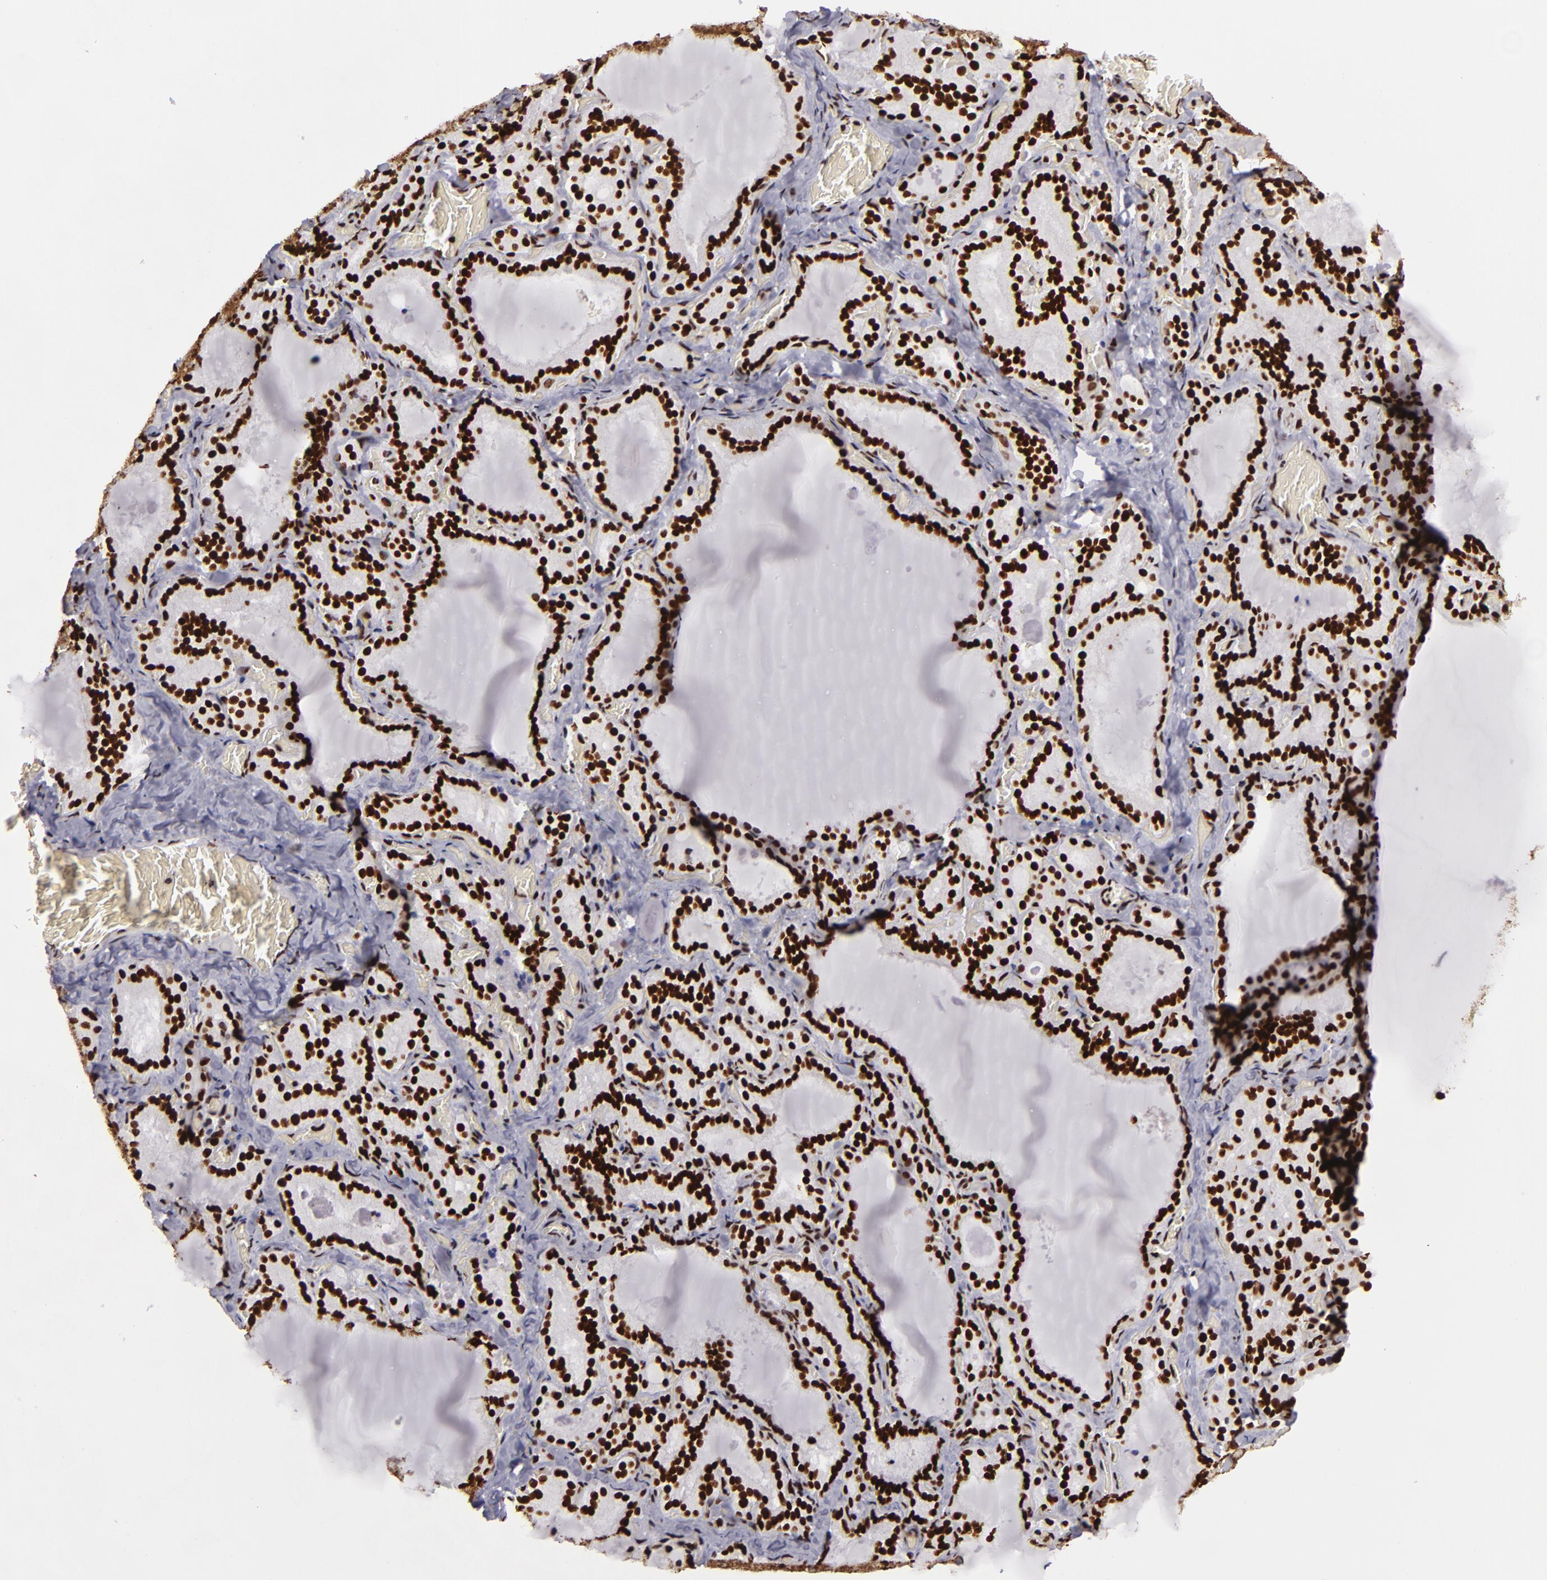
{"staining": {"intensity": "strong", "quantity": ">75%", "location": "nuclear"}, "tissue": "thyroid gland", "cell_type": "Glandular cells", "image_type": "normal", "snomed": [{"axis": "morphology", "description": "Normal tissue, NOS"}, {"axis": "topography", "description": "Thyroid gland"}], "caption": "Benign thyroid gland demonstrates strong nuclear positivity in about >75% of glandular cells, visualized by immunohistochemistry. (DAB (3,3'-diaminobenzidine) IHC with brightfield microscopy, high magnification).", "gene": "SAFB", "patient": {"sex": "female", "age": 33}}